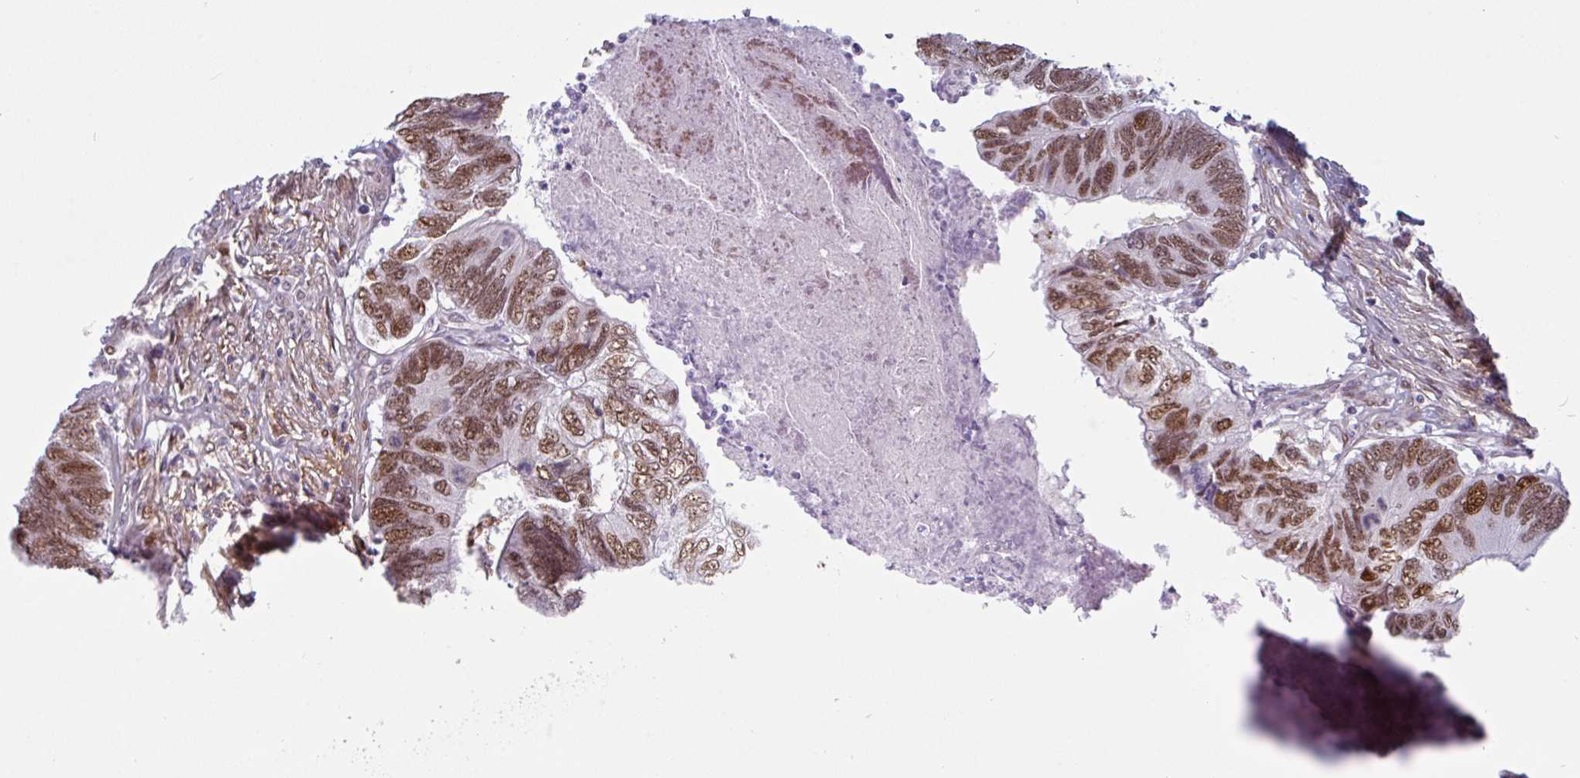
{"staining": {"intensity": "moderate", "quantity": ">75%", "location": "nuclear"}, "tissue": "colorectal cancer", "cell_type": "Tumor cells", "image_type": "cancer", "snomed": [{"axis": "morphology", "description": "Adenocarcinoma, NOS"}, {"axis": "topography", "description": "Colon"}], "caption": "An immunohistochemistry image of neoplastic tissue is shown. Protein staining in brown labels moderate nuclear positivity in colorectal cancer within tumor cells.", "gene": "TMEM119", "patient": {"sex": "female", "age": 67}}